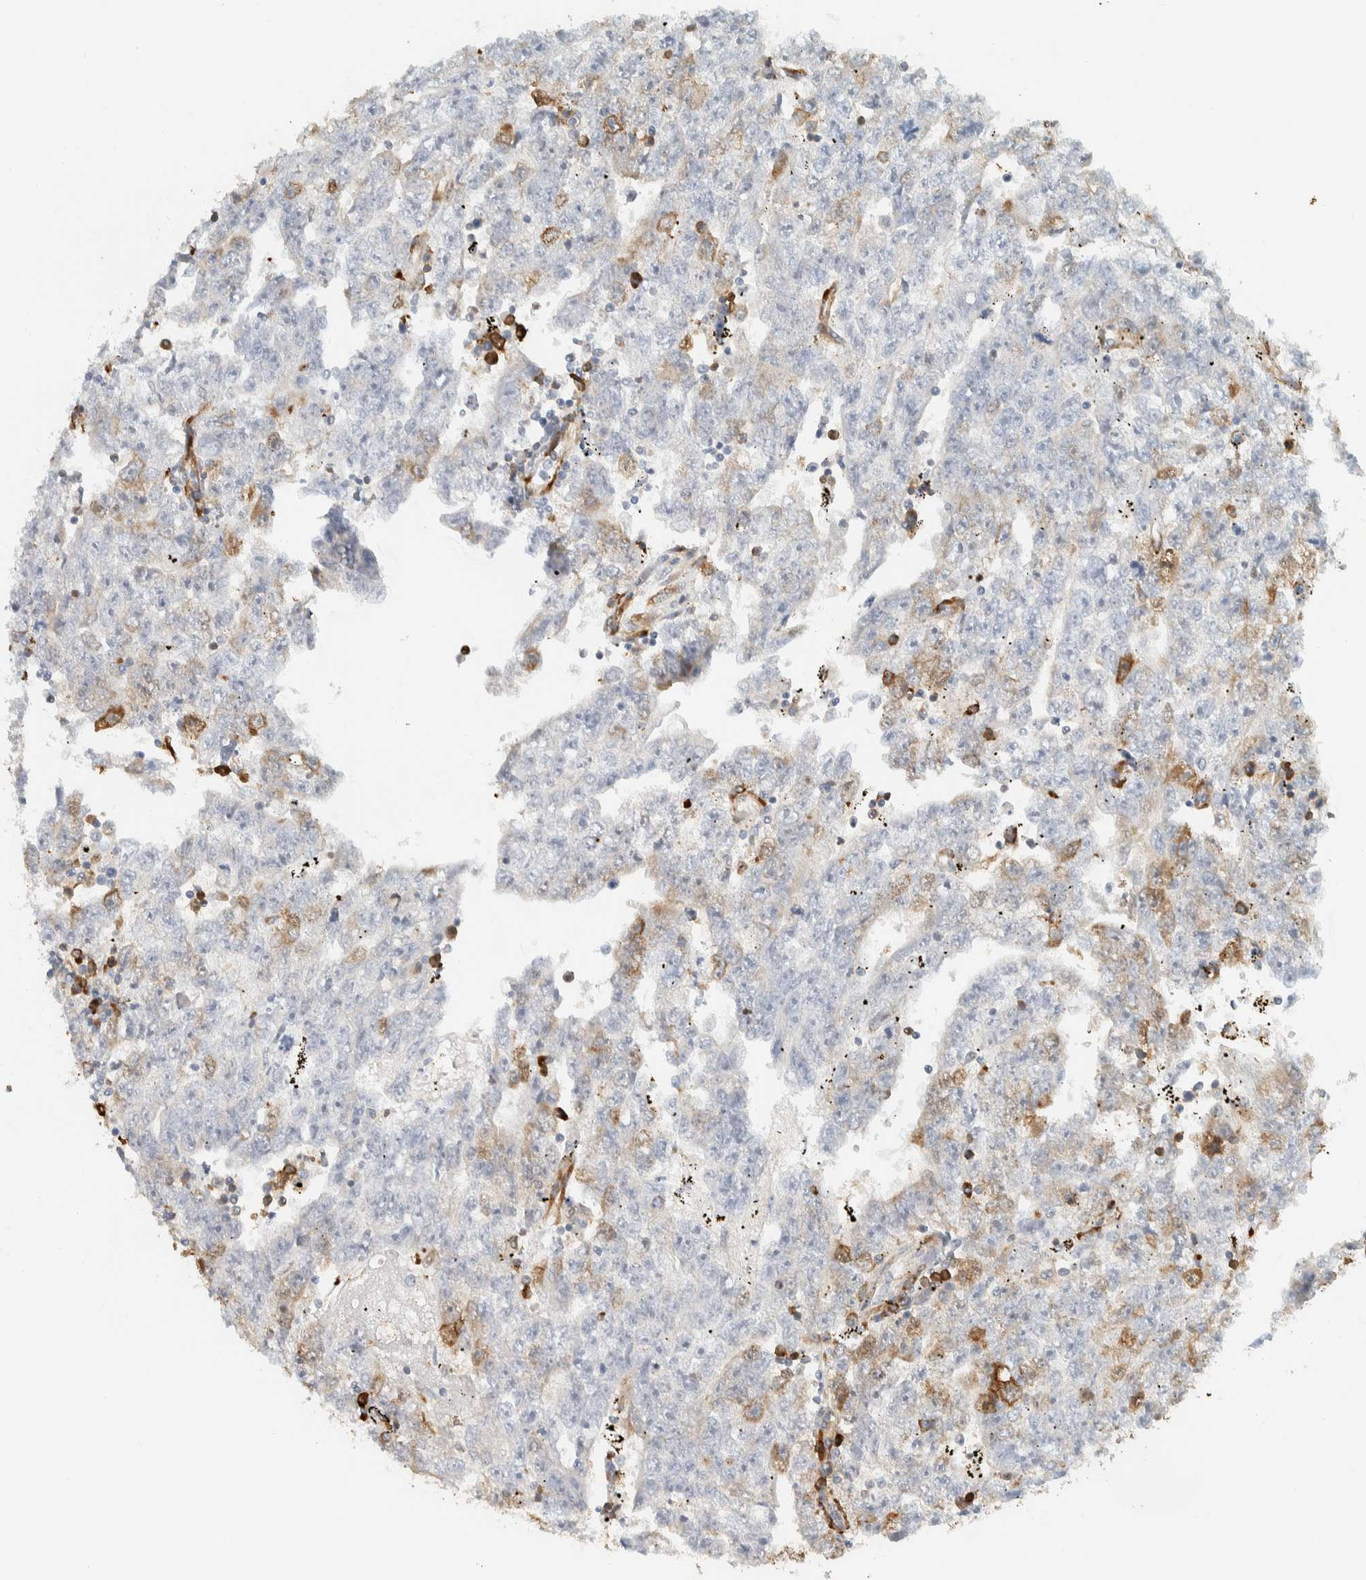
{"staining": {"intensity": "moderate", "quantity": "<25%", "location": "cytoplasmic/membranous"}, "tissue": "testis cancer", "cell_type": "Tumor cells", "image_type": "cancer", "snomed": [{"axis": "morphology", "description": "Carcinoma, Embryonal, NOS"}, {"axis": "topography", "description": "Testis"}], "caption": "Embryonal carcinoma (testis) was stained to show a protein in brown. There is low levels of moderate cytoplasmic/membranous positivity in approximately <25% of tumor cells.", "gene": "LLGL2", "patient": {"sex": "male", "age": 25}}